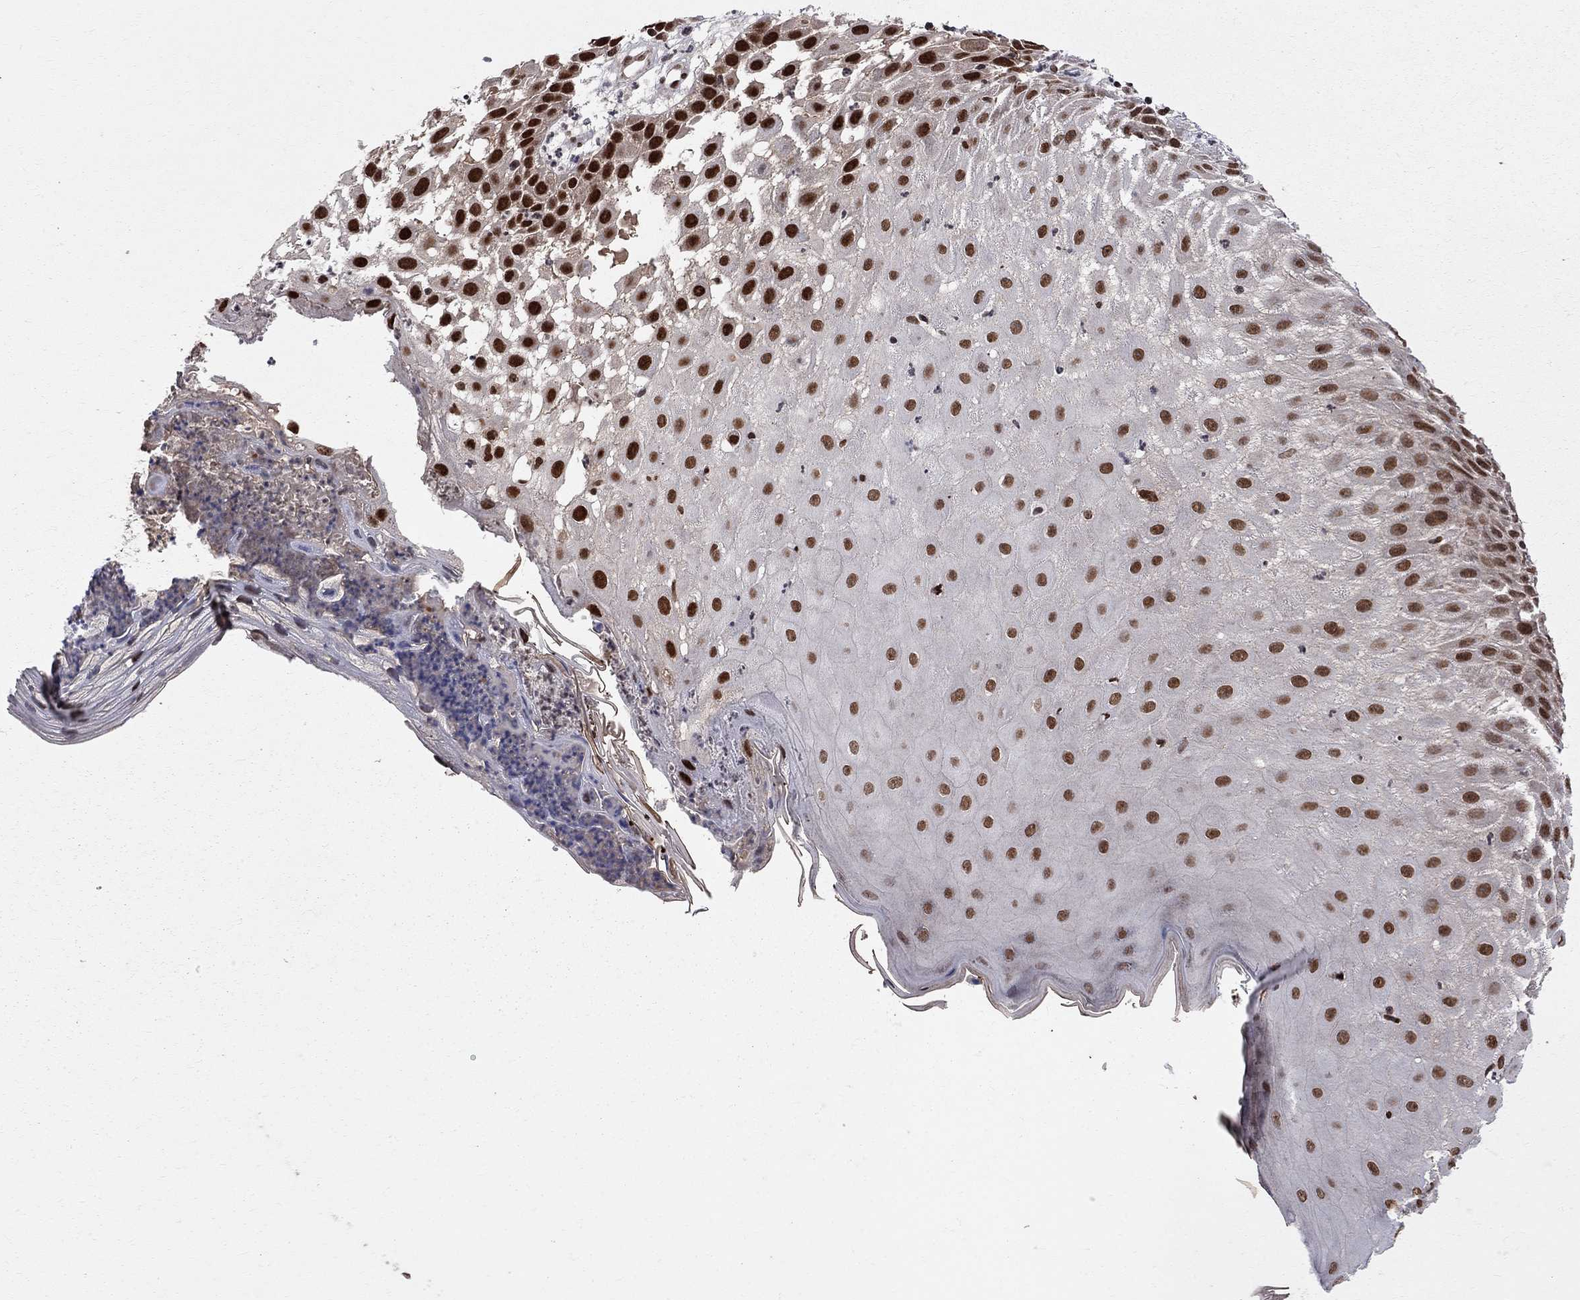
{"staining": {"intensity": "strong", "quantity": ">75%", "location": "nuclear"}, "tissue": "skin cancer", "cell_type": "Tumor cells", "image_type": "cancer", "snomed": [{"axis": "morphology", "description": "Normal tissue, NOS"}, {"axis": "morphology", "description": "Squamous cell carcinoma, NOS"}, {"axis": "topography", "description": "Skin"}], "caption": "Immunohistochemistry (IHC) of human squamous cell carcinoma (skin) demonstrates high levels of strong nuclear staining in approximately >75% of tumor cells. The staining was performed using DAB, with brown indicating positive protein expression. Nuclei are stained blue with hematoxylin.", "gene": "SAP30L", "patient": {"sex": "male", "age": 79}}